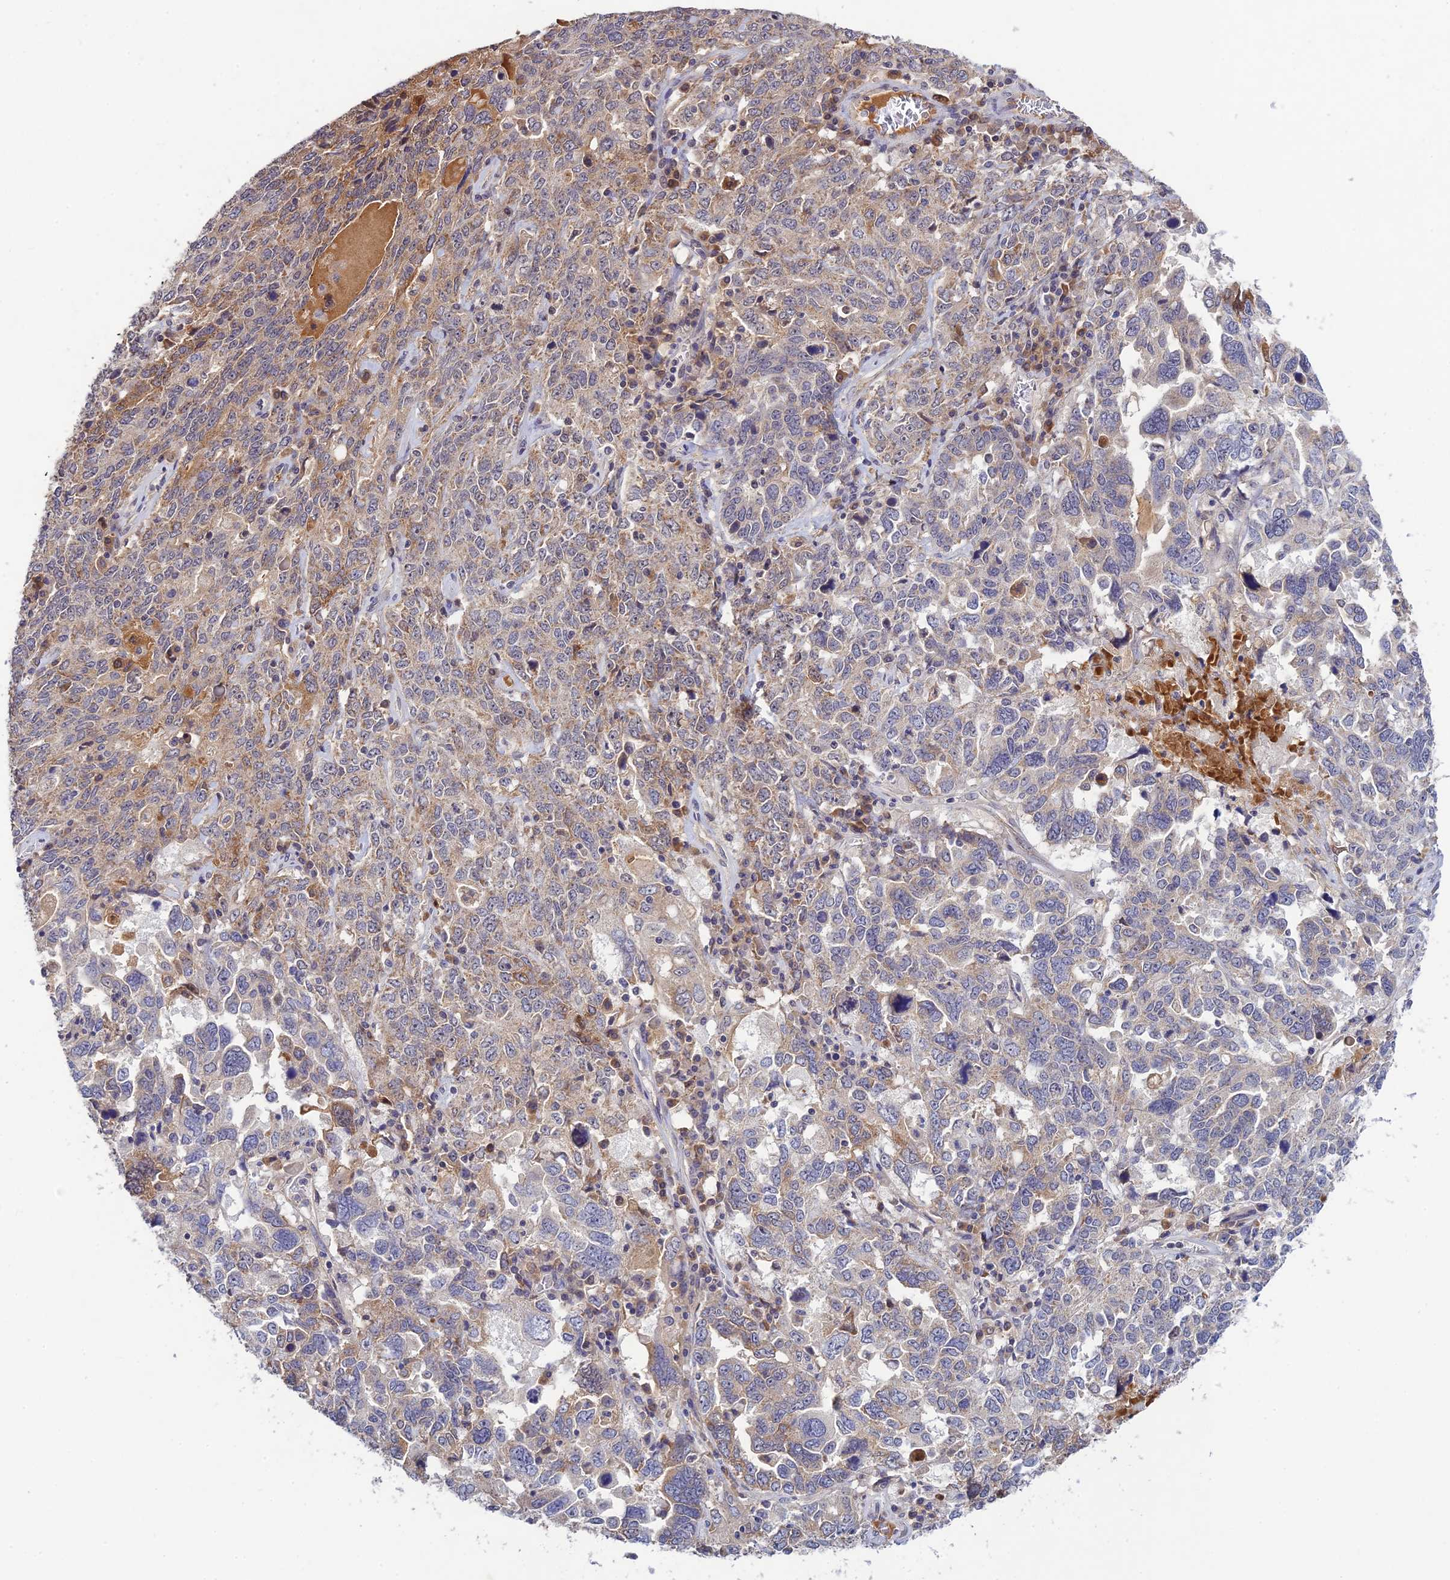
{"staining": {"intensity": "weak", "quantity": "<25%", "location": "cytoplasmic/membranous"}, "tissue": "ovarian cancer", "cell_type": "Tumor cells", "image_type": "cancer", "snomed": [{"axis": "morphology", "description": "Carcinoma, endometroid"}, {"axis": "topography", "description": "Ovary"}], "caption": "Tumor cells show no significant protein staining in ovarian cancer.", "gene": "CHST5", "patient": {"sex": "female", "age": 62}}